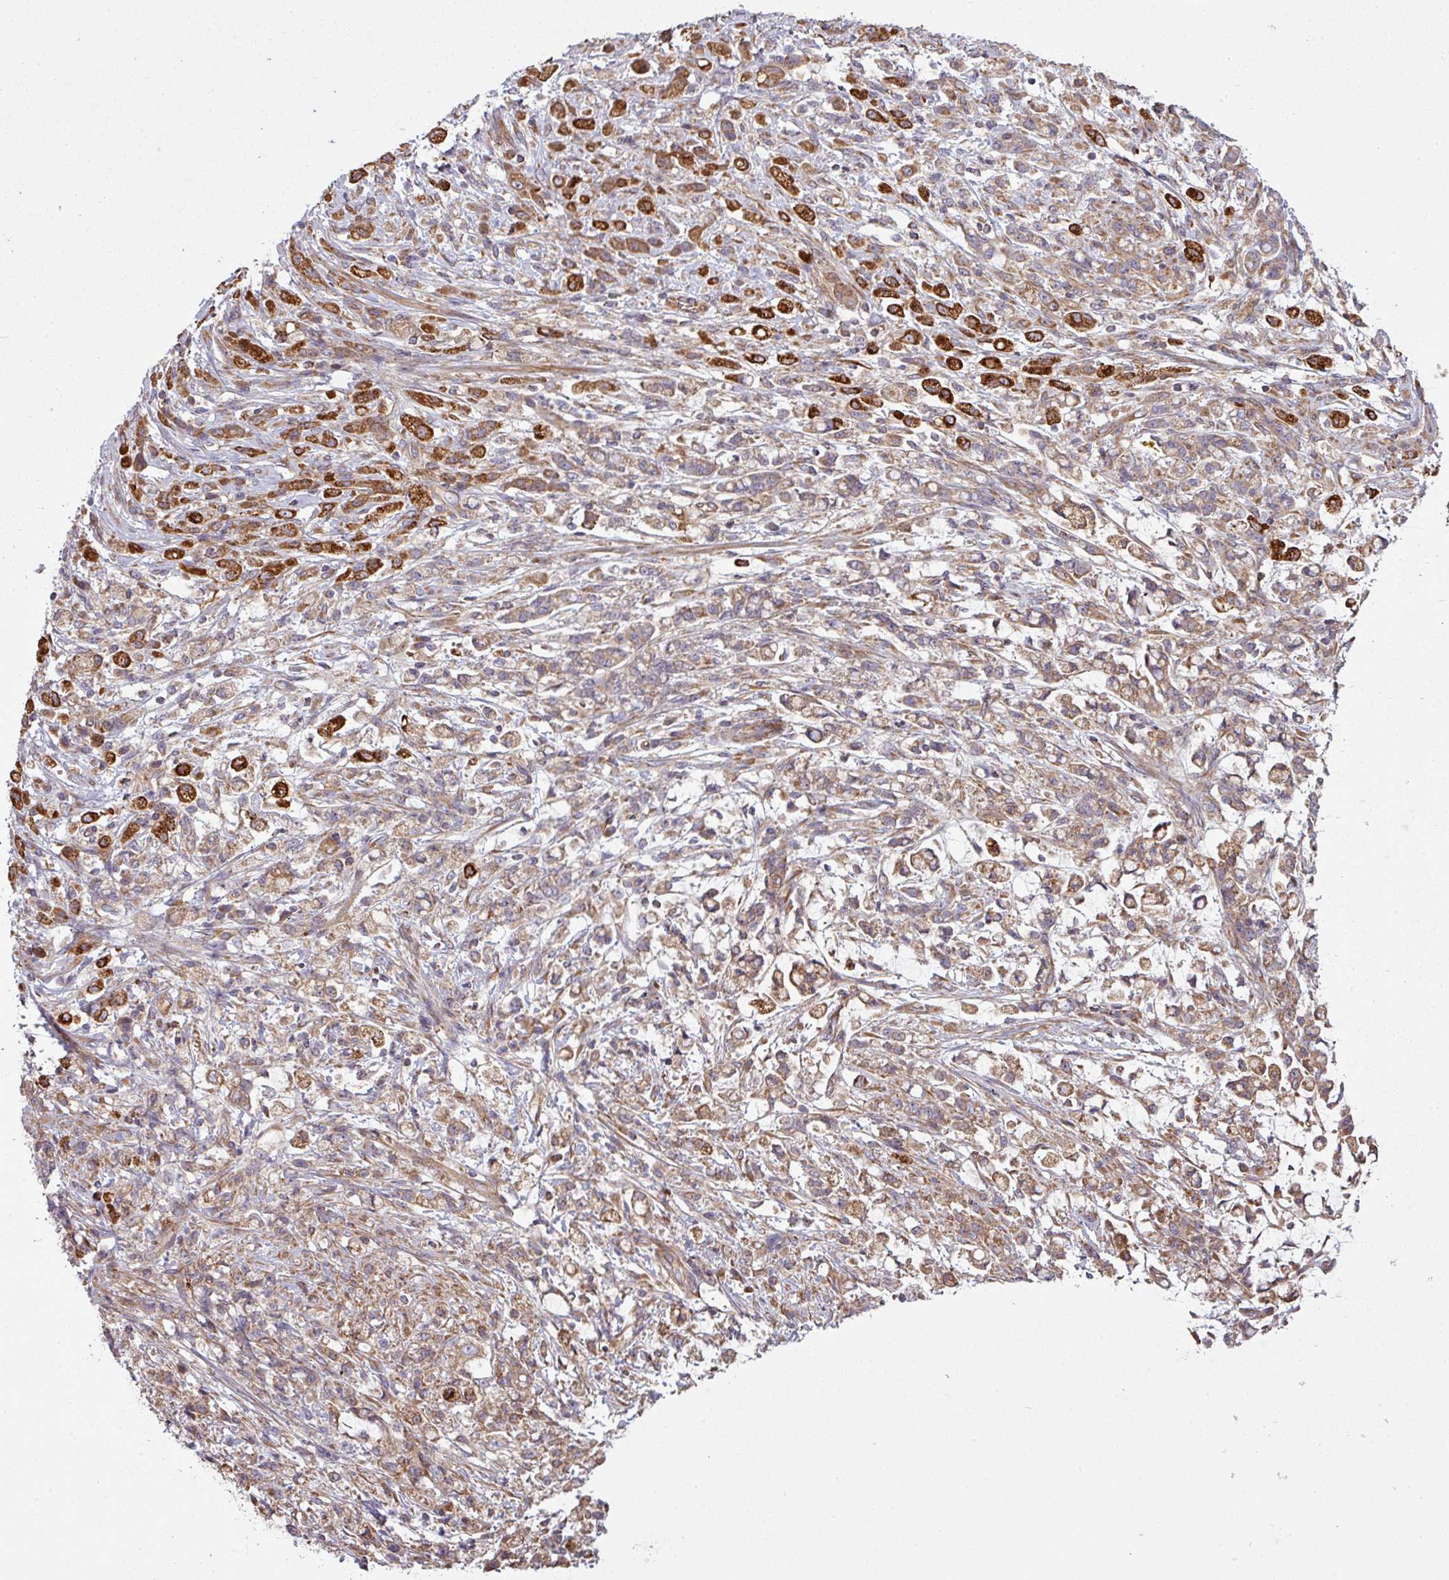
{"staining": {"intensity": "strong", "quantity": ">75%", "location": "cytoplasmic/membranous"}, "tissue": "stomach cancer", "cell_type": "Tumor cells", "image_type": "cancer", "snomed": [{"axis": "morphology", "description": "Adenocarcinoma, NOS"}, {"axis": "topography", "description": "Stomach"}], "caption": "Immunohistochemistry (IHC) photomicrograph of neoplastic tissue: stomach adenocarcinoma stained using IHC demonstrates high levels of strong protein expression localized specifically in the cytoplasmic/membranous of tumor cells, appearing as a cytoplasmic/membranous brown color.", "gene": "SNRNP25", "patient": {"sex": "female", "age": 60}}